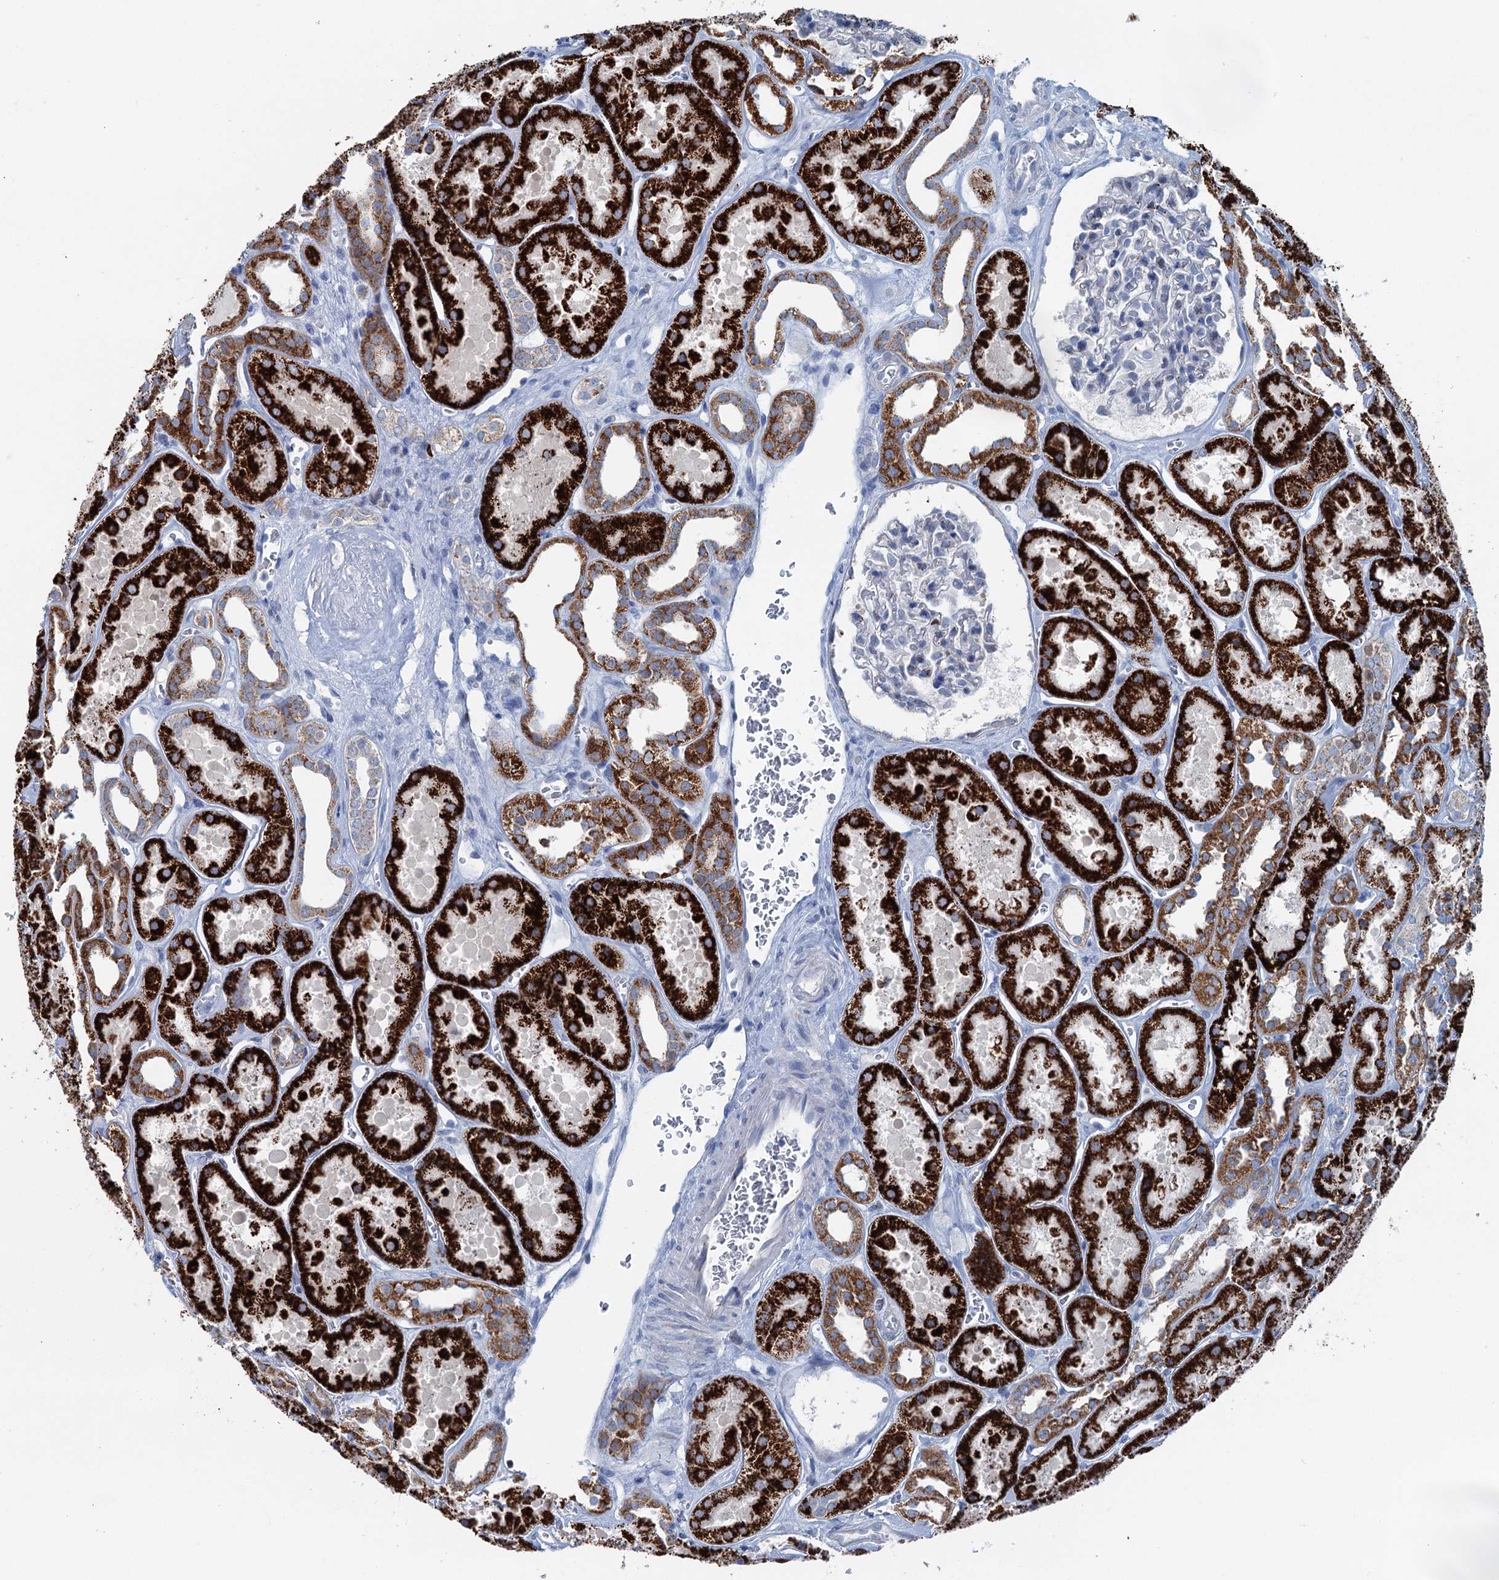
{"staining": {"intensity": "negative", "quantity": "none", "location": "none"}, "tissue": "kidney", "cell_type": "Cells in glomeruli", "image_type": "normal", "snomed": [{"axis": "morphology", "description": "Normal tissue, NOS"}, {"axis": "topography", "description": "Kidney"}], "caption": "Immunohistochemistry photomicrograph of normal kidney stained for a protein (brown), which reveals no positivity in cells in glomeruli.", "gene": "ELP4", "patient": {"sex": "female", "age": 41}}